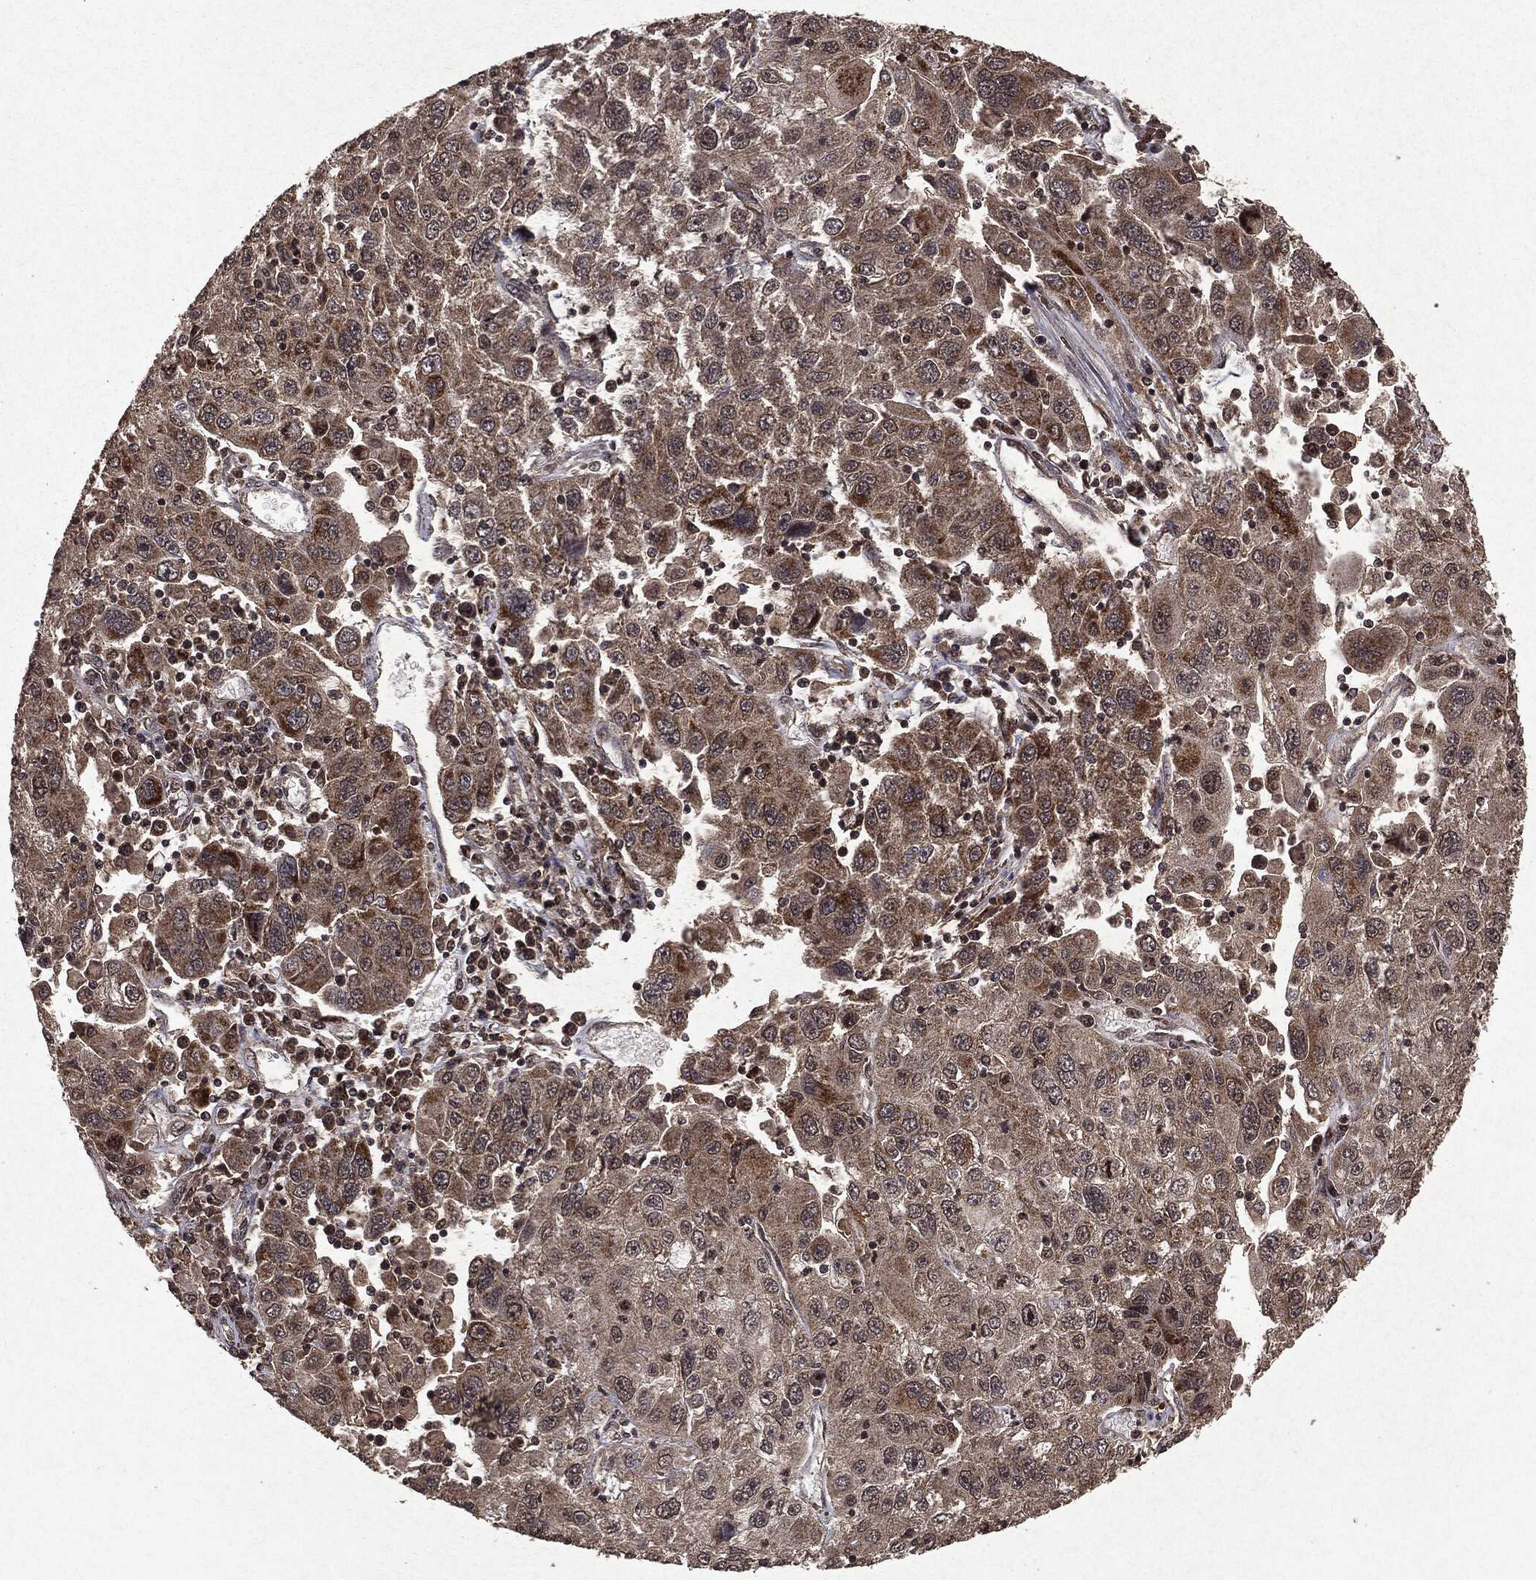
{"staining": {"intensity": "negative", "quantity": "none", "location": "none"}, "tissue": "stomach cancer", "cell_type": "Tumor cells", "image_type": "cancer", "snomed": [{"axis": "morphology", "description": "Adenocarcinoma, NOS"}, {"axis": "topography", "description": "Stomach"}], "caption": "IHC micrograph of human stomach adenocarcinoma stained for a protein (brown), which reveals no staining in tumor cells.", "gene": "PEBP1", "patient": {"sex": "male", "age": 56}}